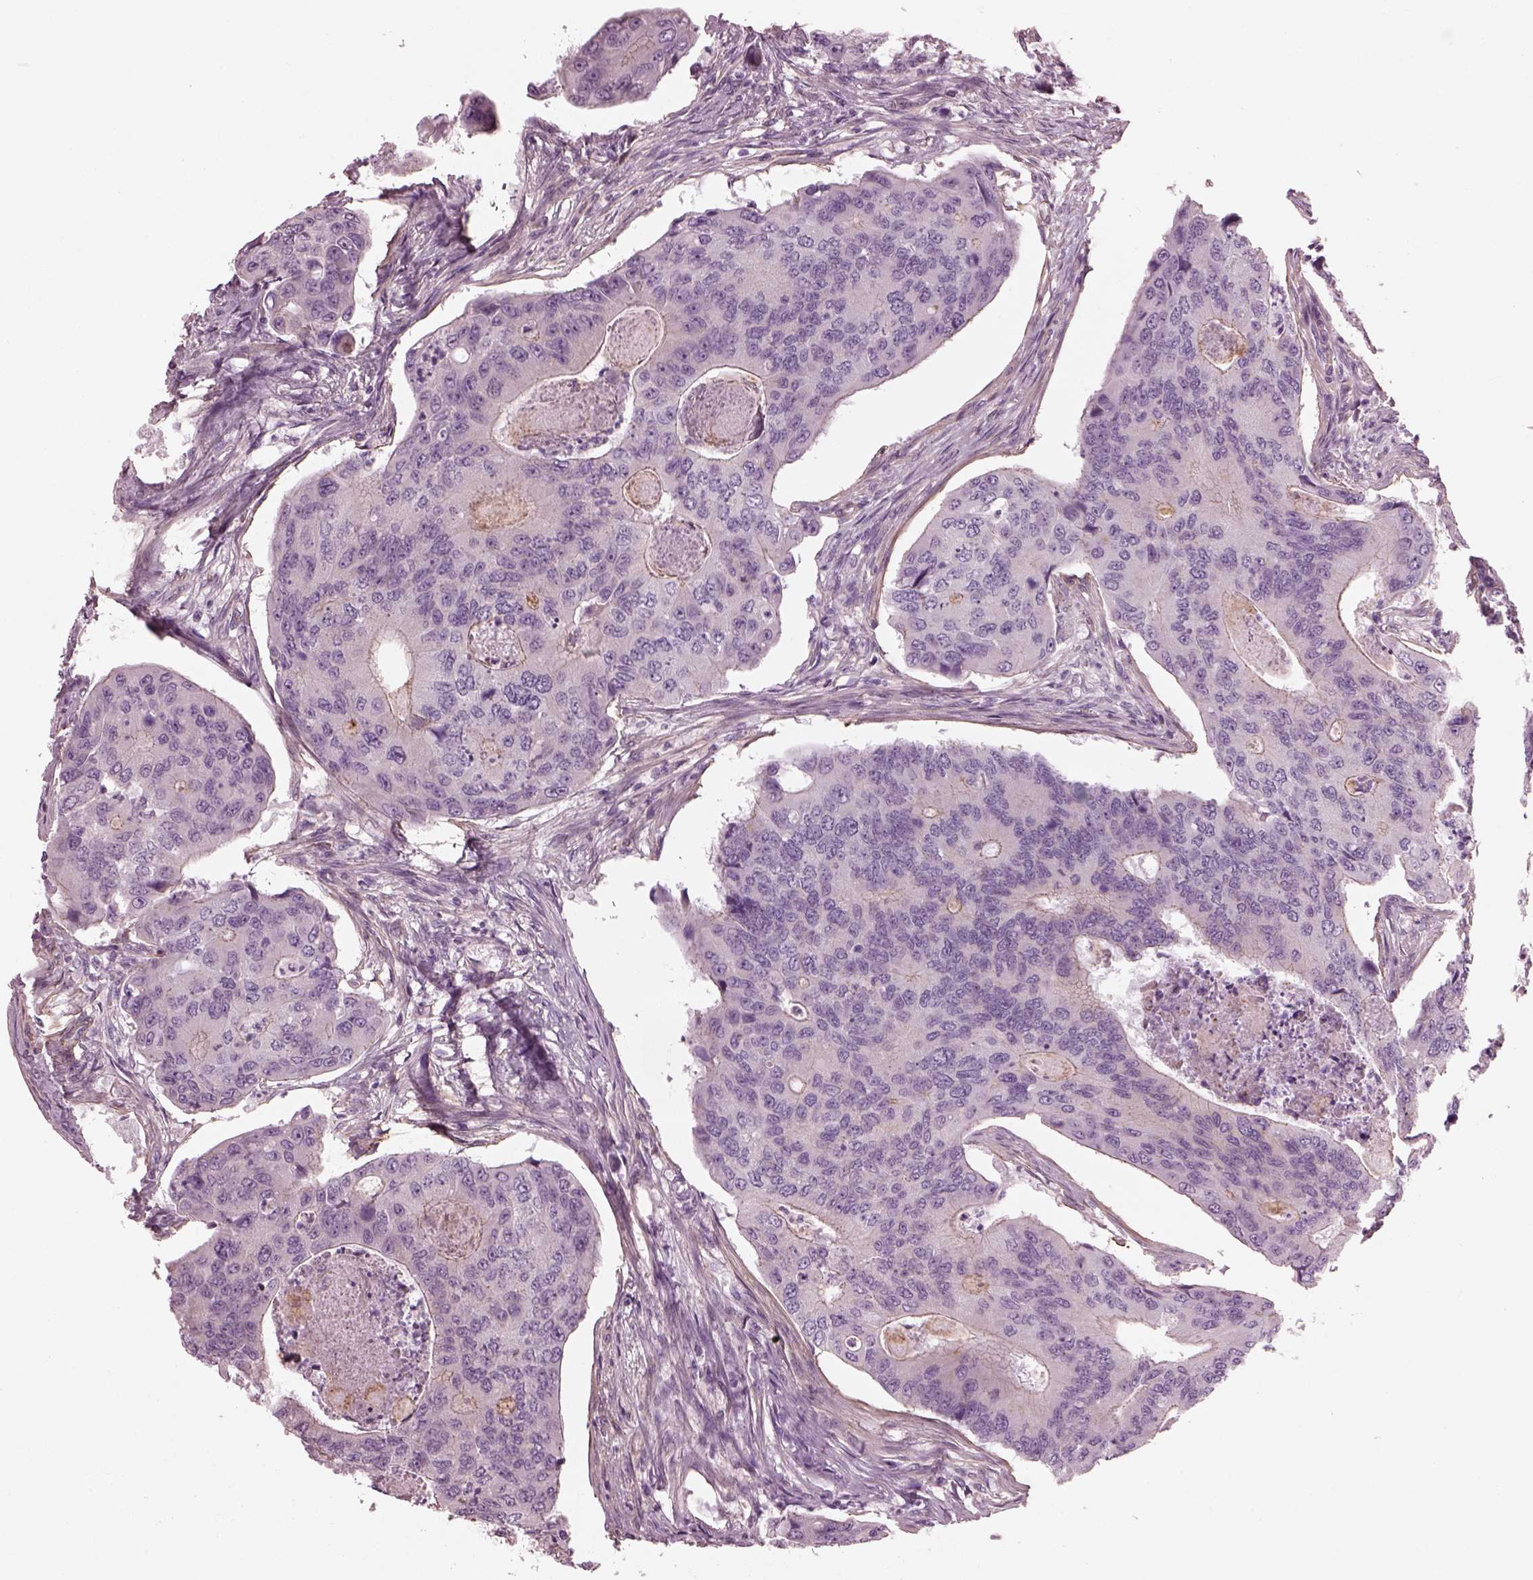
{"staining": {"intensity": "negative", "quantity": "none", "location": "none"}, "tissue": "colorectal cancer", "cell_type": "Tumor cells", "image_type": "cancer", "snomed": [{"axis": "morphology", "description": "Adenocarcinoma, NOS"}, {"axis": "topography", "description": "Colon"}], "caption": "IHC image of neoplastic tissue: human adenocarcinoma (colorectal) stained with DAB (3,3'-diaminobenzidine) exhibits no significant protein positivity in tumor cells. (DAB (3,3'-diaminobenzidine) immunohistochemistry (IHC) visualized using brightfield microscopy, high magnification).", "gene": "BFSP1", "patient": {"sex": "female", "age": 67}}